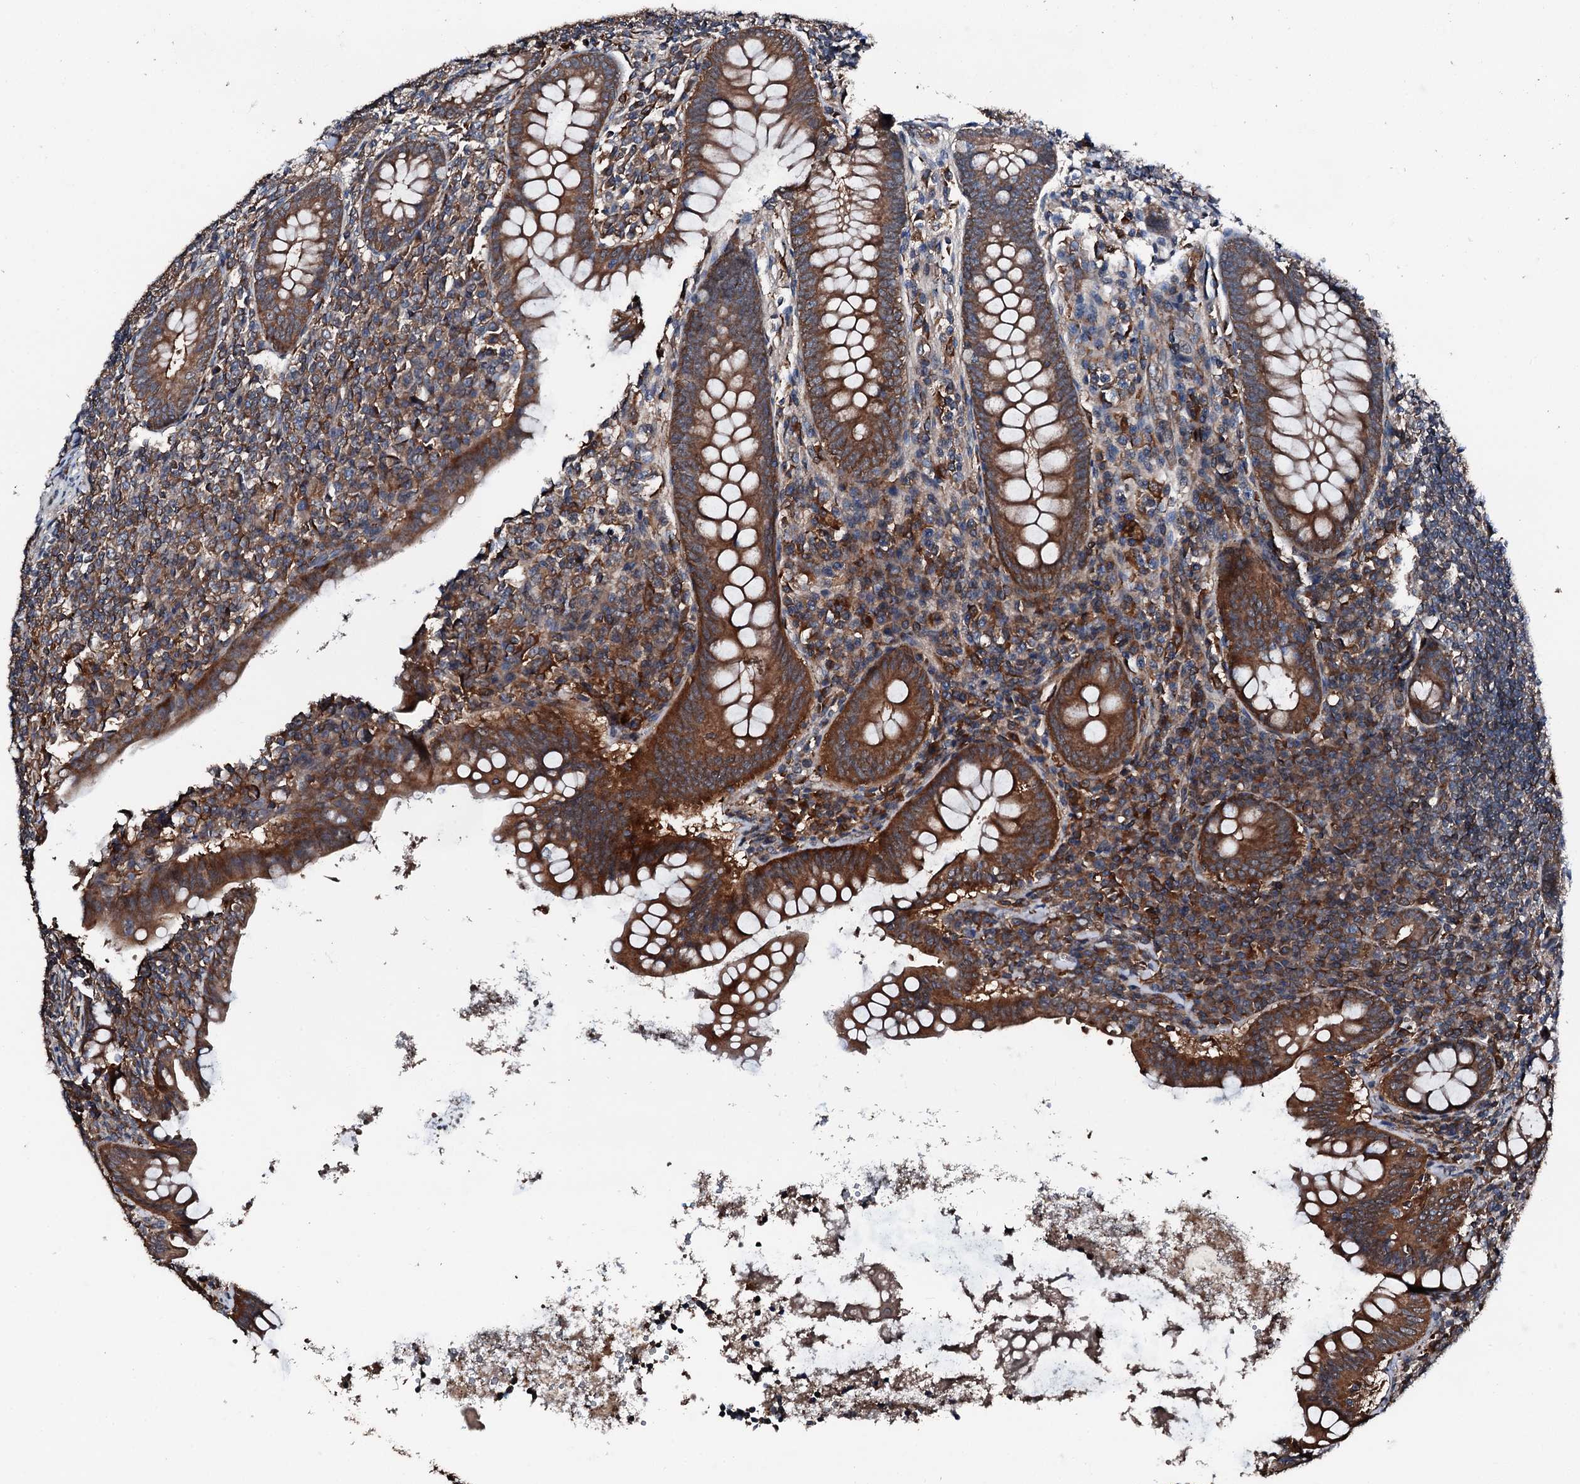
{"staining": {"intensity": "strong", "quantity": ">75%", "location": "cytoplasmic/membranous"}, "tissue": "appendix", "cell_type": "Glandular cells", "image_type": "normal", "snomed": [{"axis": "morphology", "description": "Normal tissue, NOS"}, {"axis": "topography", "description": "Appendix"}], "caption": "Protein expression analysis of unremarkable appendix demonstrates strong cytoplasmic/membranous expression in about >75% of glandular cells. Nuclei are stained in blue.", "gene": "FGD4", "patient": {"sex": "female", "age": 33}}